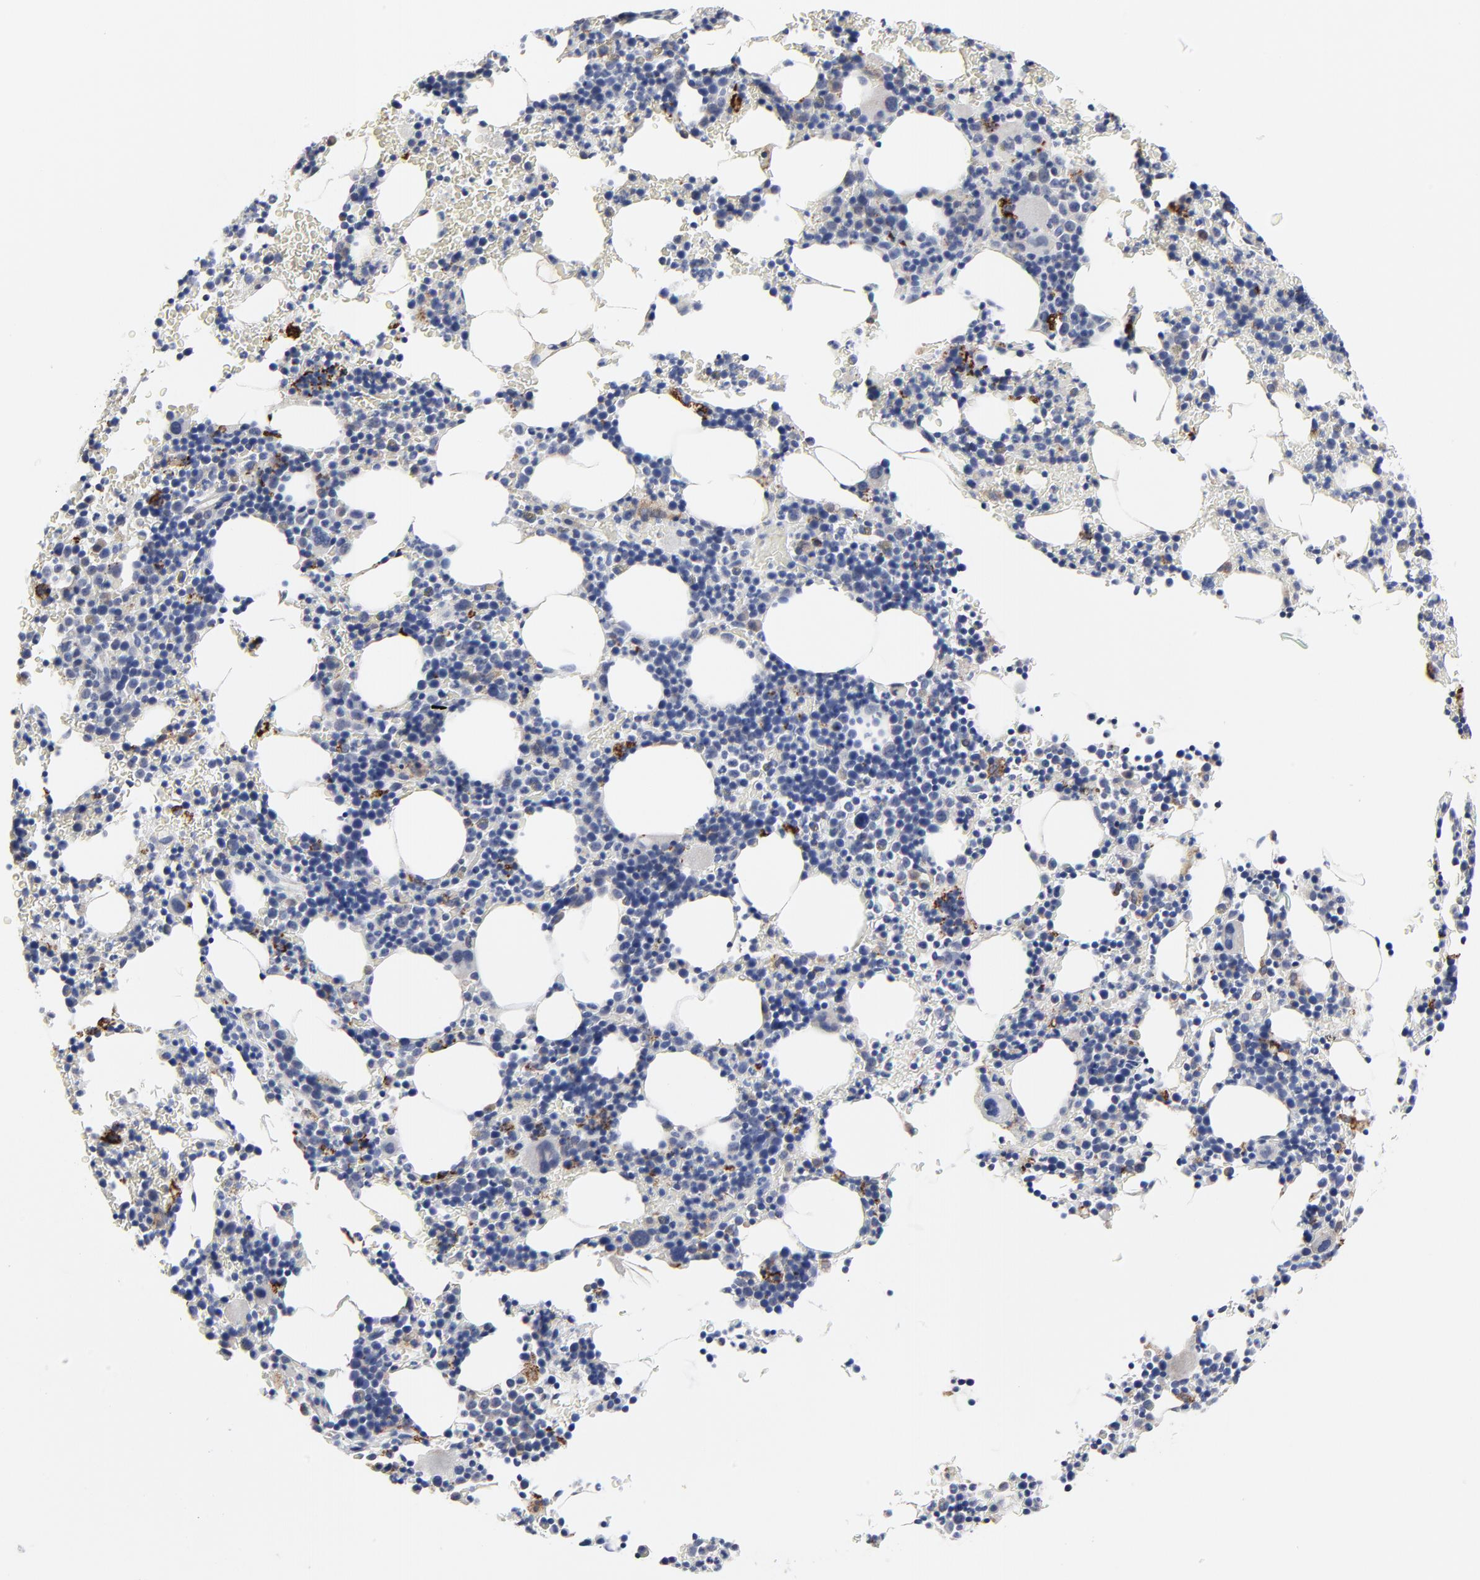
{"staining": {"intensity": "strong", "quantity": "<25%", "location": "cytoplasmic/membranous,nuclear"}, "tissue": "bone marrow", "cell_type": "Hematopoietic cells", "image_type": "normal", "snomed": [{"axis": "morphology", "description": "Normal tissue, NOS"}, {"axis": "topography", "description": "Bone marrow"}], "caption": "Strong cytoplasmic/membranous,nuclear positivity is appreciated in about <25% of hematopoietic cells in normal bone marrow. (brown staining indicates protein expression, while blue staining denotes nuclei).", "gene": "DHRSX", "patient": {"sex": "female", "age": 78}}